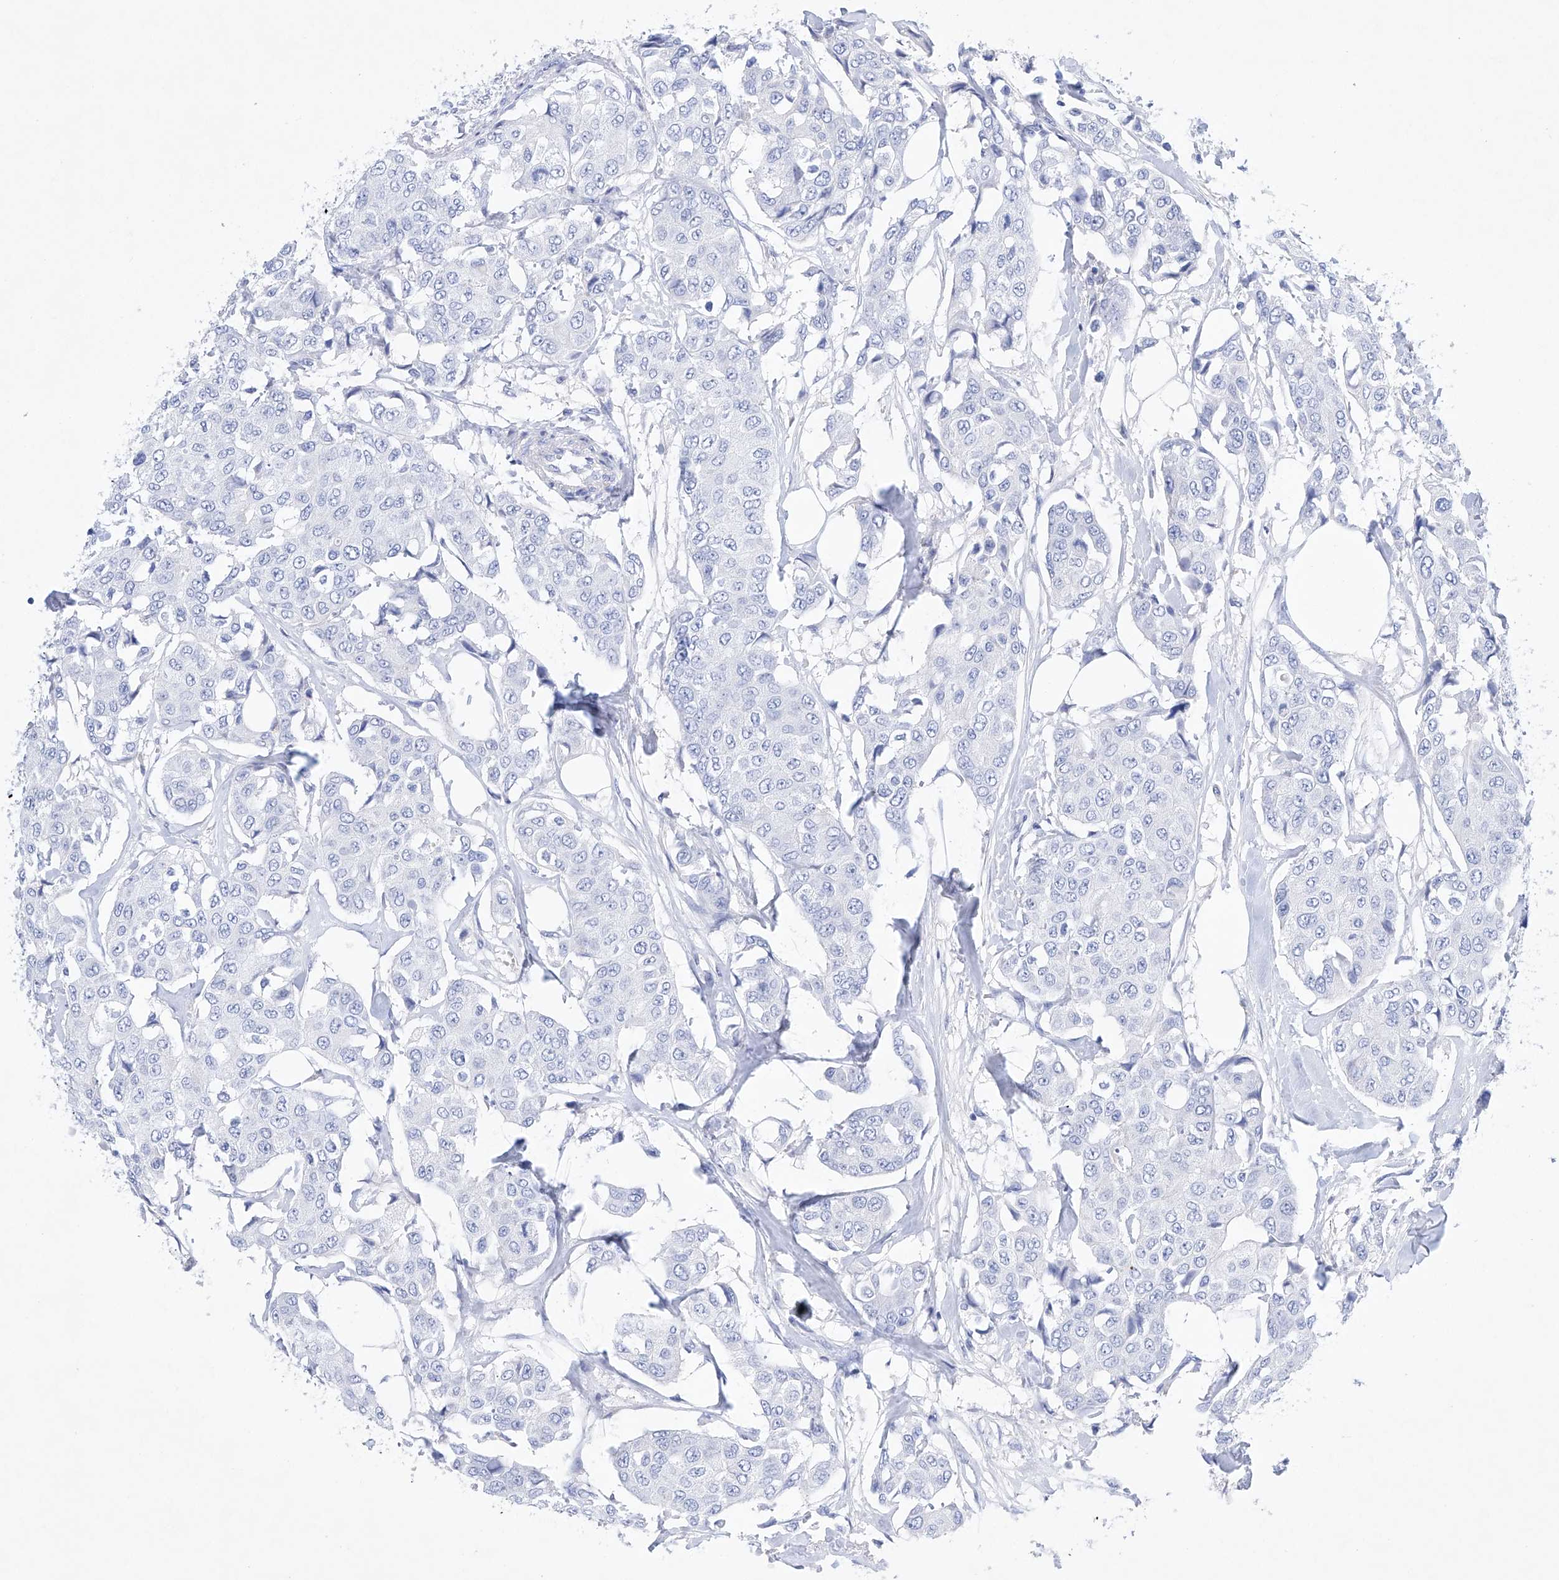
{"staining": {"intensity": "negative", "quantity": "none", "location": "none"}, "tissue": "breast cancer", "cell_type": "Tumor cells", "image_type": "cancer", "snomed": [{"axis": "morphology", "description": "Duct carcinoma"}, {"axis": "topography", "description": "Breast"}], "caption": "An immunohistochemistry image of infiltrating ductal carcinoma (breast) is shown. There is no staining in tumor cells of infiltrating ductal carcinoma (breast).", "gene": "LURAP1", "patient": {"sex": "female", "age": 80}}